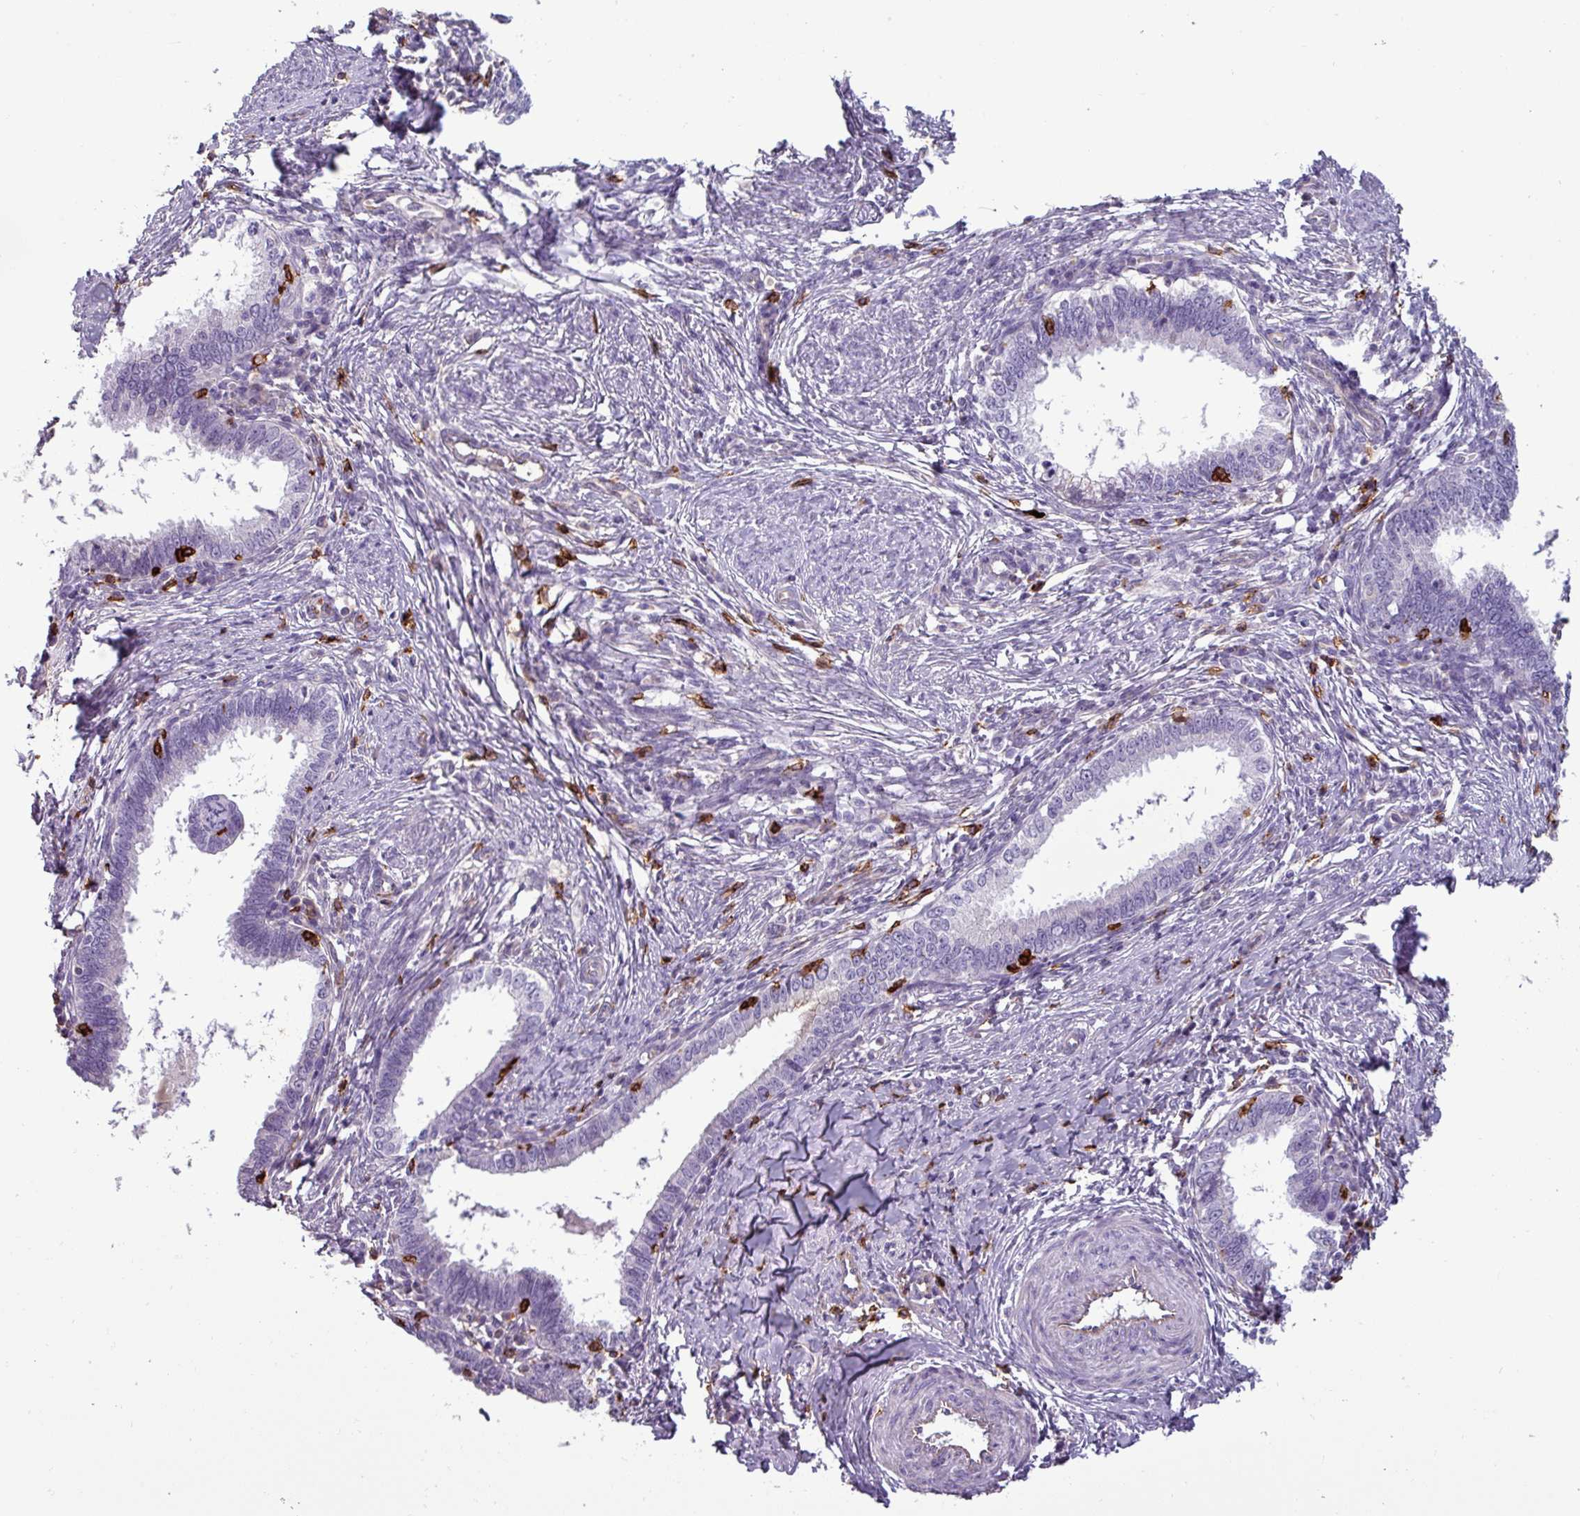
{"staining": {"intensity": "negative", "quantity": "none", "location": "none"}, "tissue": "cervical cancer", "cell_type": "Tumor cells", "image_type": "cancer", "snomed": [{"axis": "morphology", "description": "Adenocarcinoma, NOS"}, {"axis": "topography", "description": "Cervix"}], "caption": "IHC histopathology image of neoplastic tissue: adenocarcinoma (cervical) stained with DAB (3,3'-diaminobenzidine) displays no significant protein positivity in tumor cells. (Brightfield microscopy of DAB immunohistochemistry at high magnification).", "gene": "CD8A", "patient": {"sex": "female", "age": 36}}